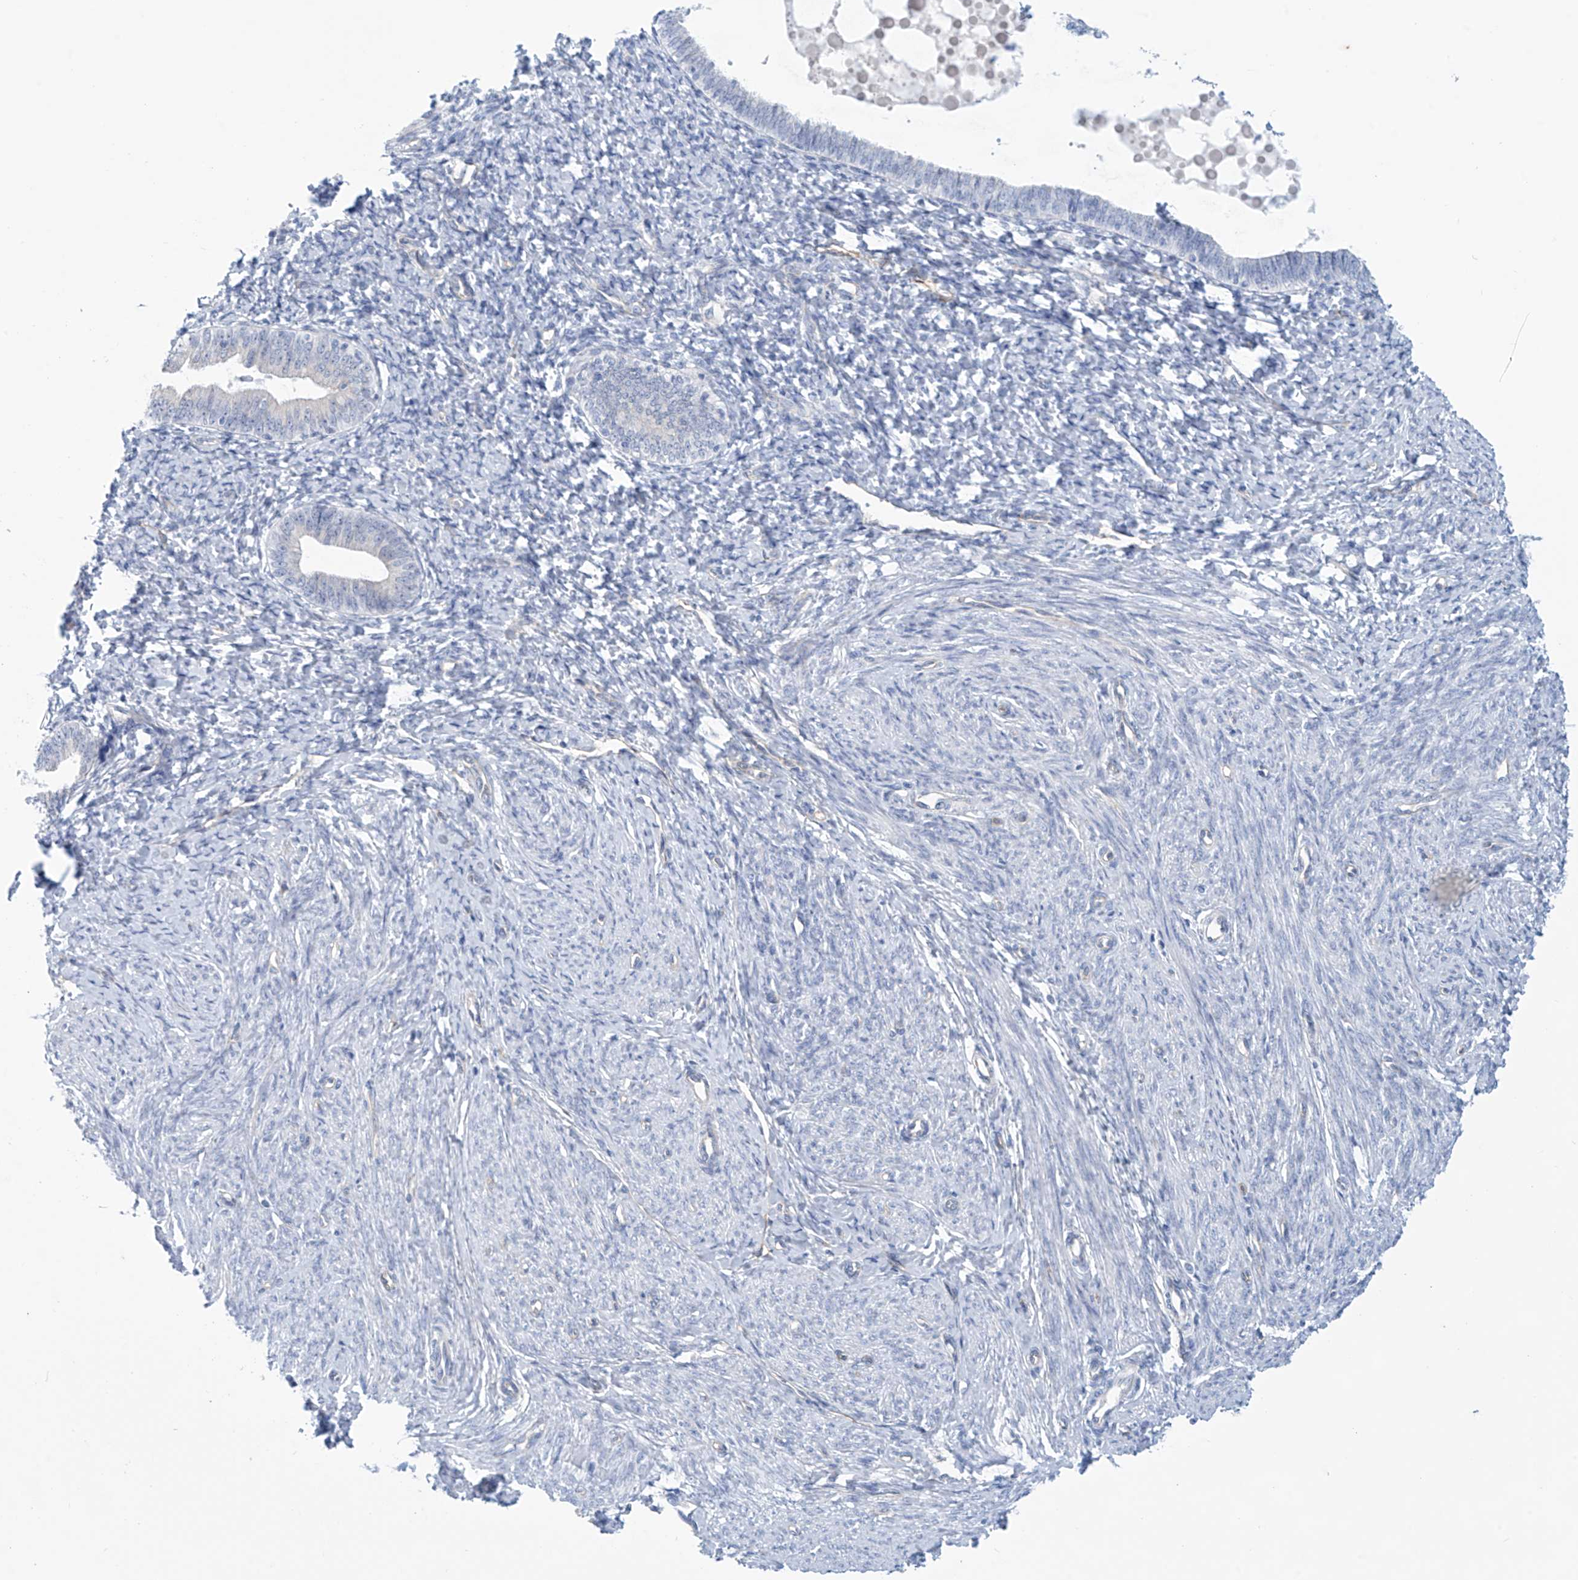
{"staining": {"intensity": "negative", "quantity": "none", "location": "none"}, "tissue": "endometrium", "cell_type": "Cells in endometrial stroma", "image_type": "normal", "snomed": [{"axis": "morphology", "description": "Normal tissue, NOS"}, {"axis": "topography", "description": "Endometrium"}], "caption": "This is a image of immunohistochemistry staining of unremarkable endometrium, which shows no staining in cells in endometrial stroma.", "gene": "ABHD13", "patient": {"sex": "female", "age": 72}}